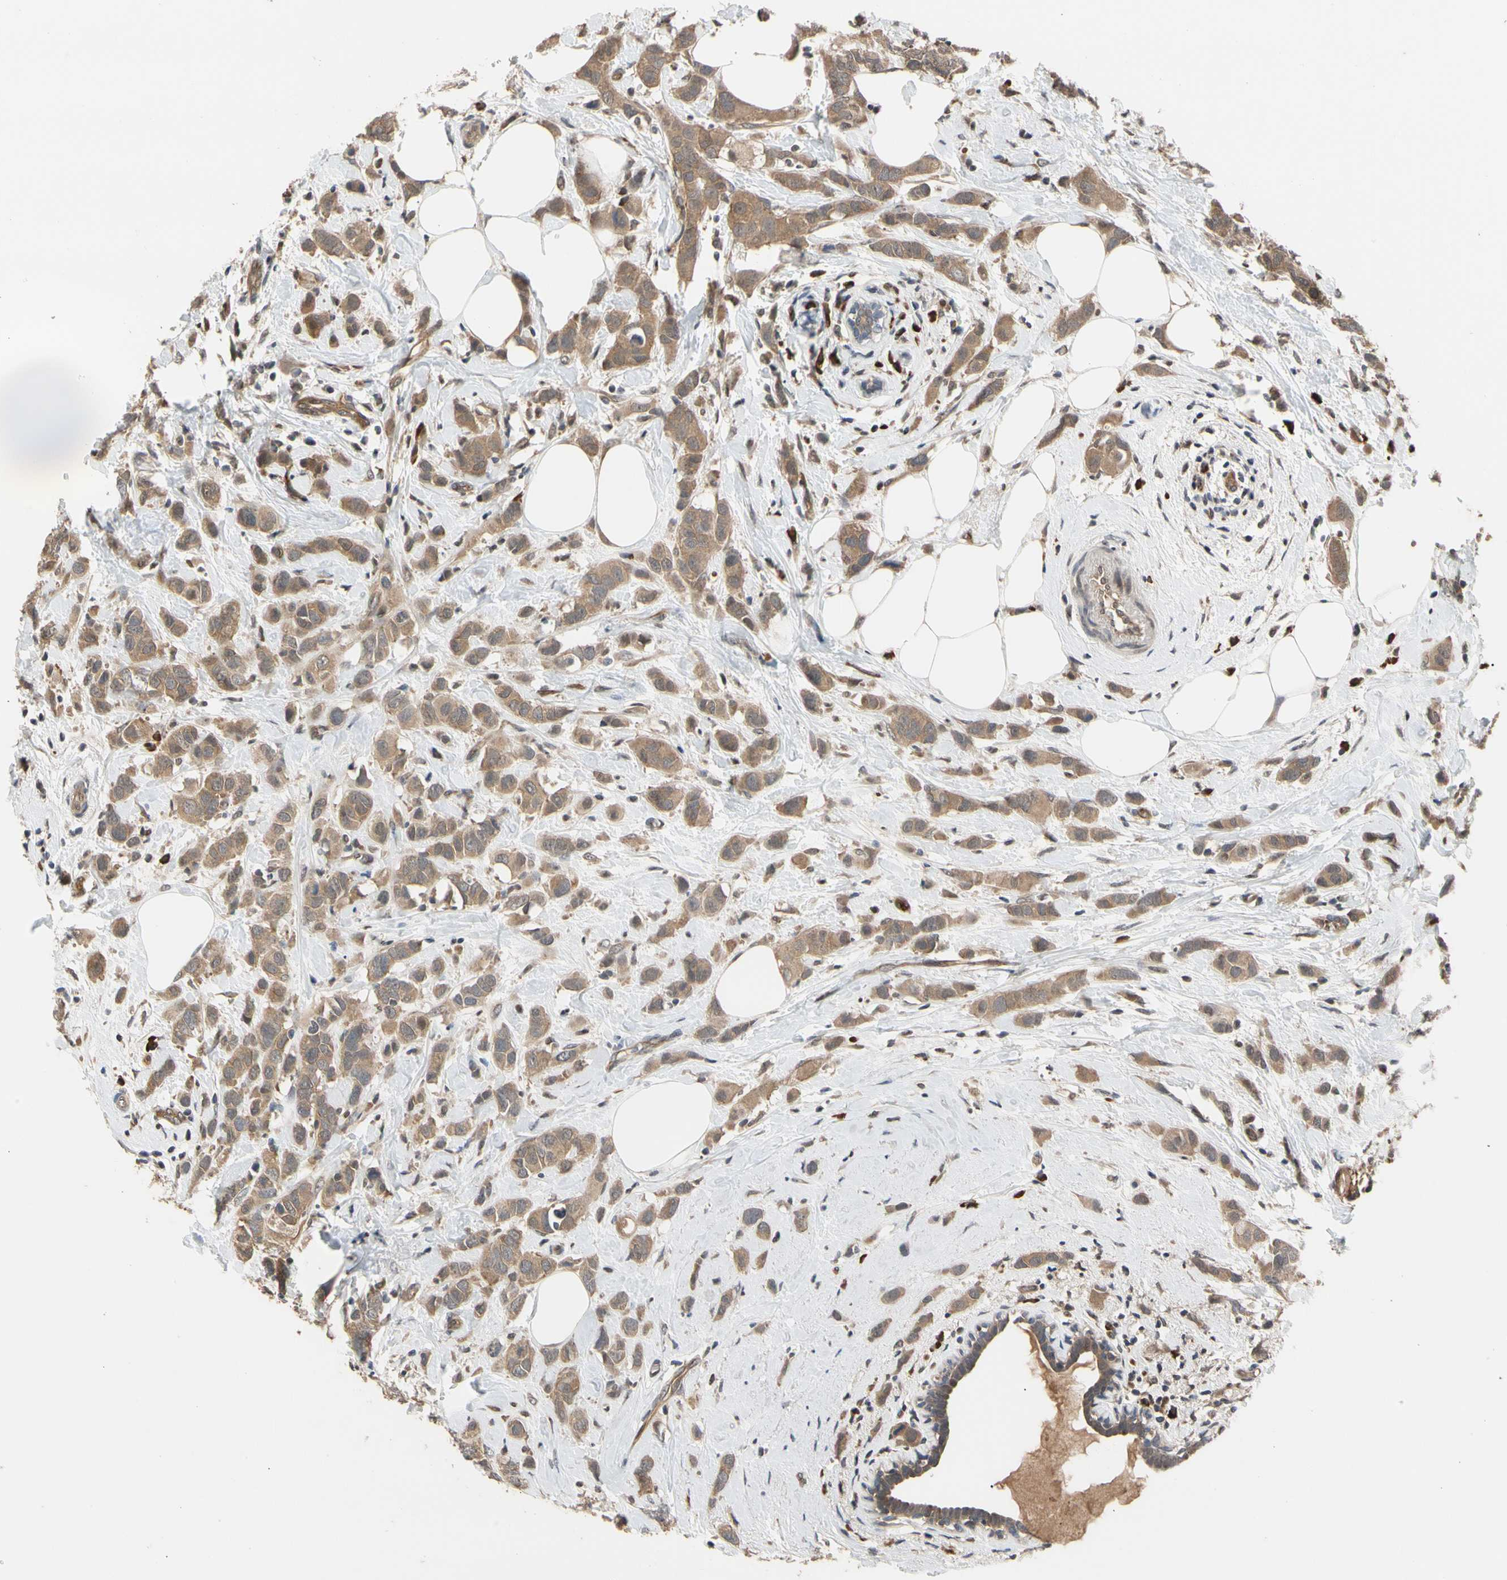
{"staining": {"intensity": "moderate", "quantity": ">75%", "location": "cytoplasmic/membranous"}, "tissue": "breast cancer", "cell_type": "Tumor cells", "image_type": "cancer", "snomed": [{"axis": "morphology", "description": "Normal tissue, NOS"}, {"axis": "morphology", "description": "Duct carcinoma"}, {"axis": "topography", "description": "Breast"}], "caption": "Protein staining by immunohistochemistry reveals moderate cytoplasmic/membranous expression in about >75% of tumor cells in breast cancer. (IHC, brightfield microscopy, high magnification).", "gene": "CYTIP", "patient": {"sex": "female", "age": 50}}